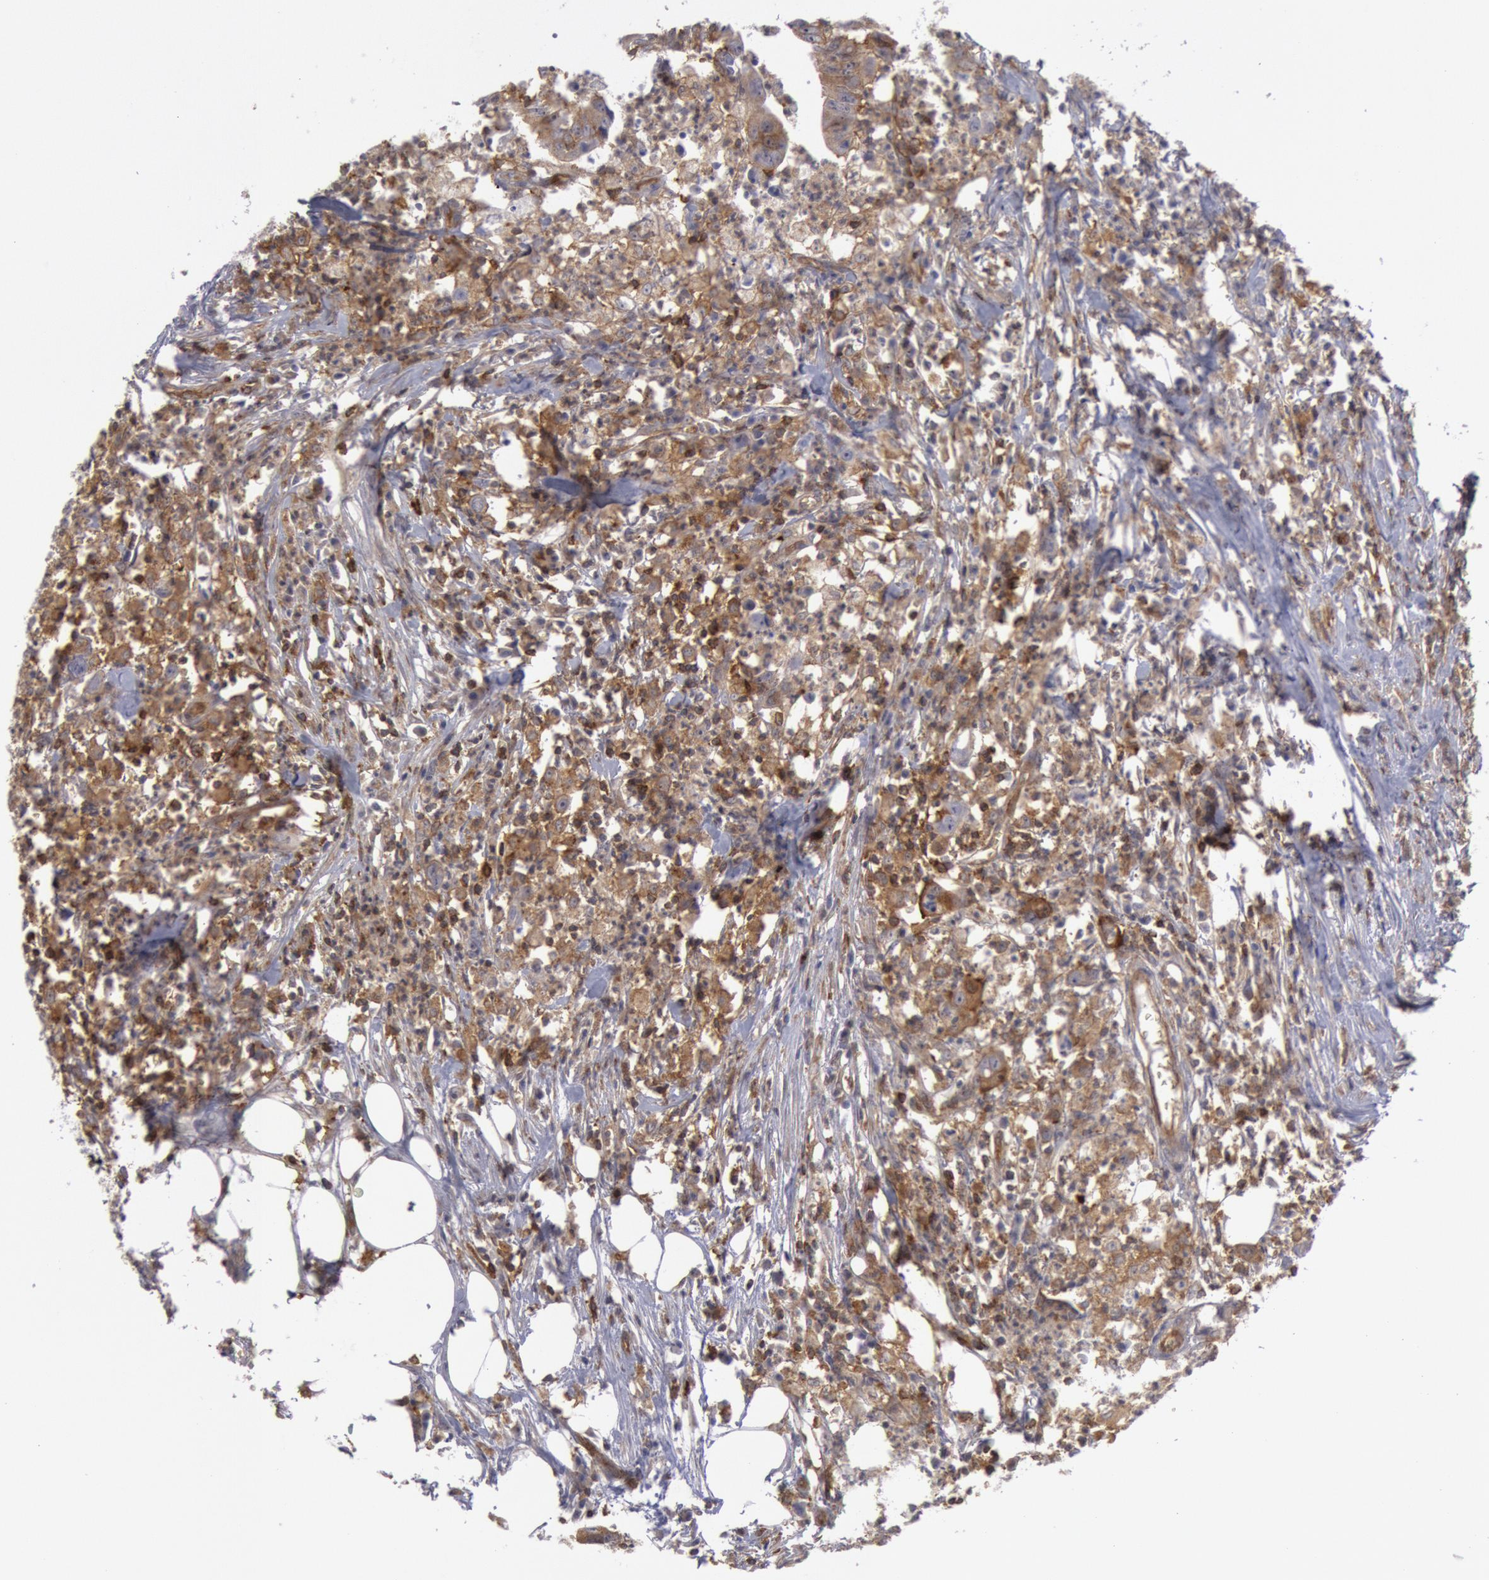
{"staining": {"intensity": "weak", "quantity": "25%-75%", "location": "cytoplasmic/membranous"}, "tissue": "colorectal cancer", "cell_type": "Tumor cells", "image_type": "cancer", "snomed": [{"axis": "morphology", "description": "Adenocarcinoma, NOS"}, {"axis": "topography", "description": "Colon"}], "caption": "Protein expression analysis of human colorectal adenocarcinoma reveals weak cytoplasmic/membranous staining in about 25%-75% of tumor cells. (DAB = brown stain, brightfield microscopy at high magnification).", "gene": "IKBKB", "patient": {"sex": "male", "age": 55}}